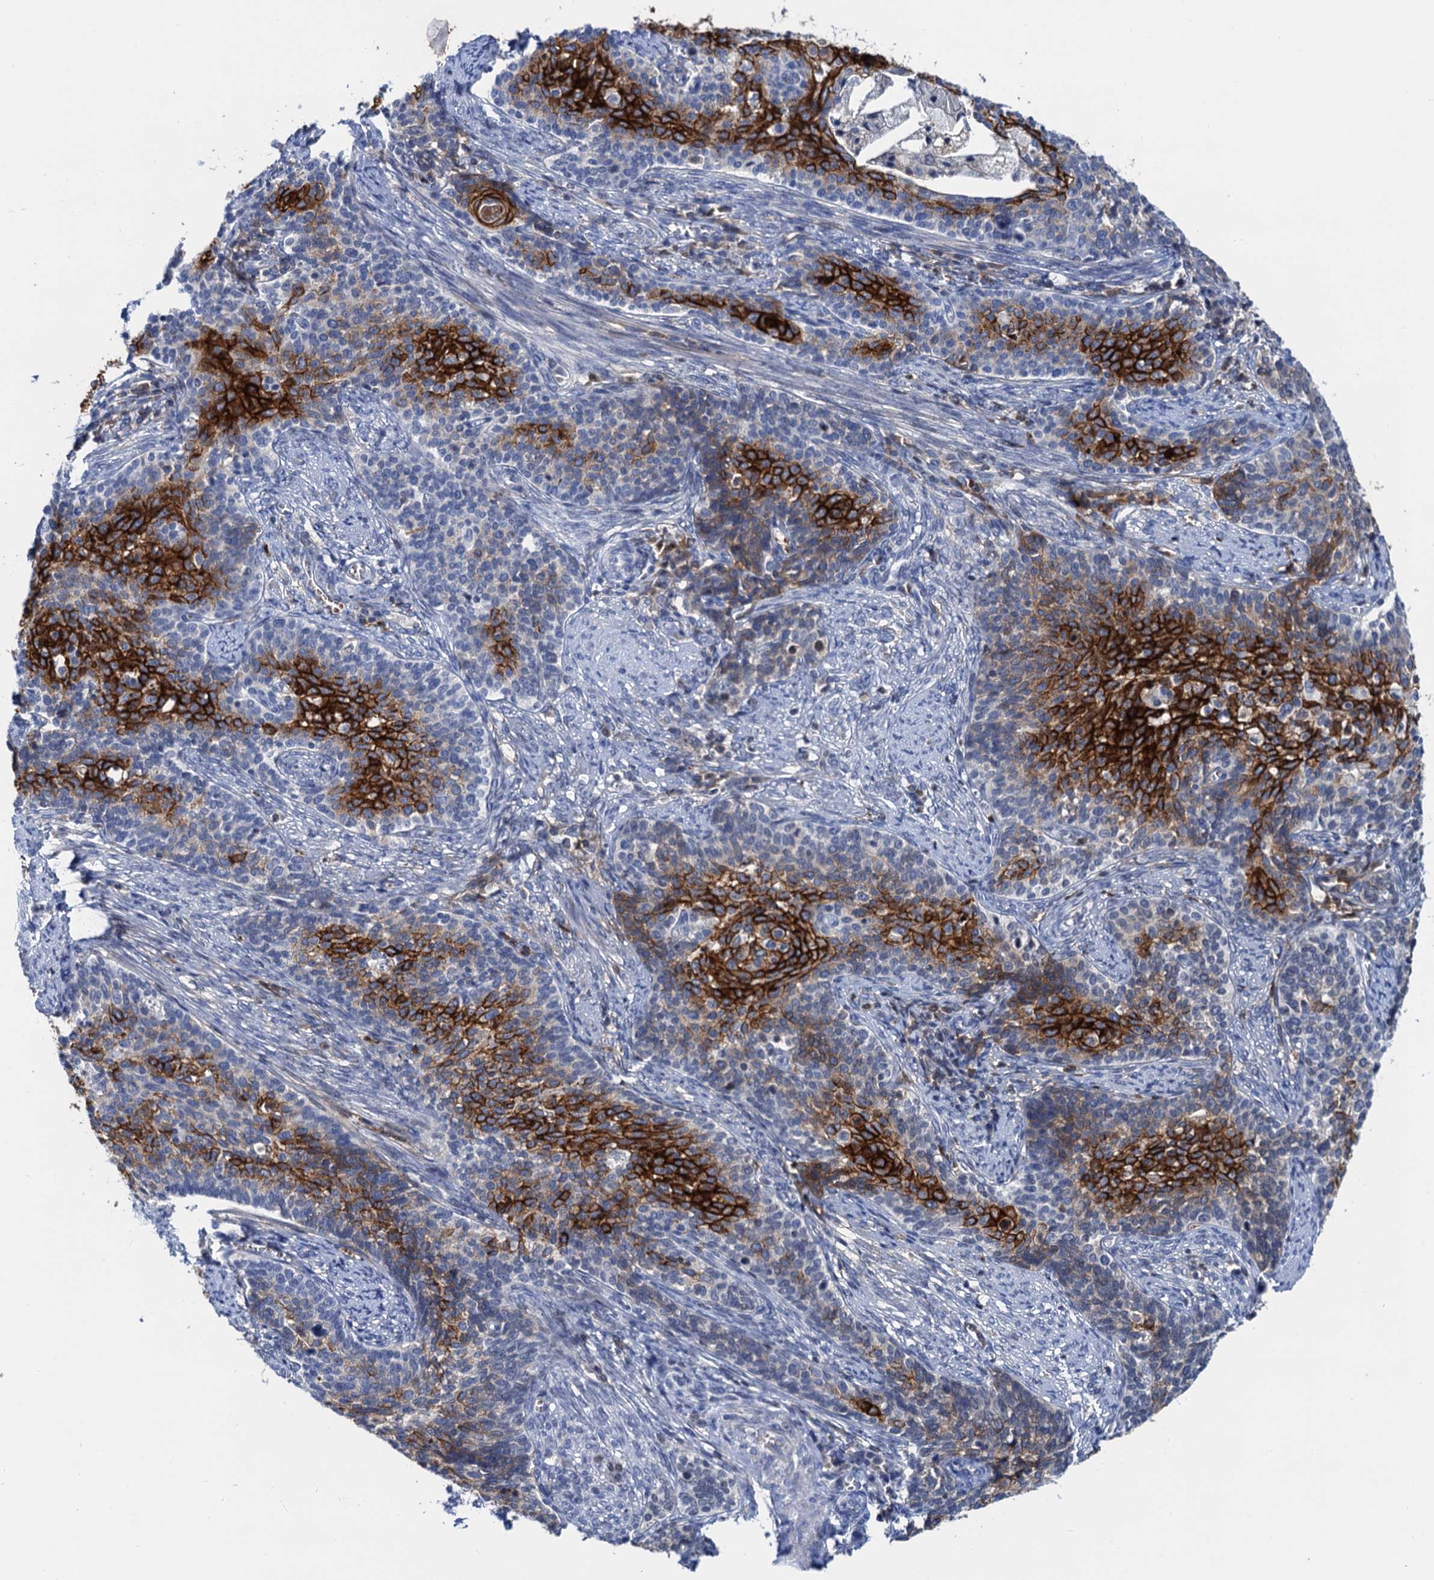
{"staining": {"intensity": "strong", "quantity": "25%-75%", "location": "cytoplasmic/membranous"}, "tissue": "cervical cancer", "cell_type": "Tumor cells", "image_type": "cancer", "snomed": [{"axis": "morphology", "description": "Squamous cell carcinoma, NOS"}, {"axis": "topography", "description": "Cervix"}], "caption": "A brown stain highlights strong cytoplasmic/membranous positivity of a protein in human cervical squamous cell carcinoma tumor cells.", "gene": "LYPD3", "patient": {"sex": "female", "age": 39}}